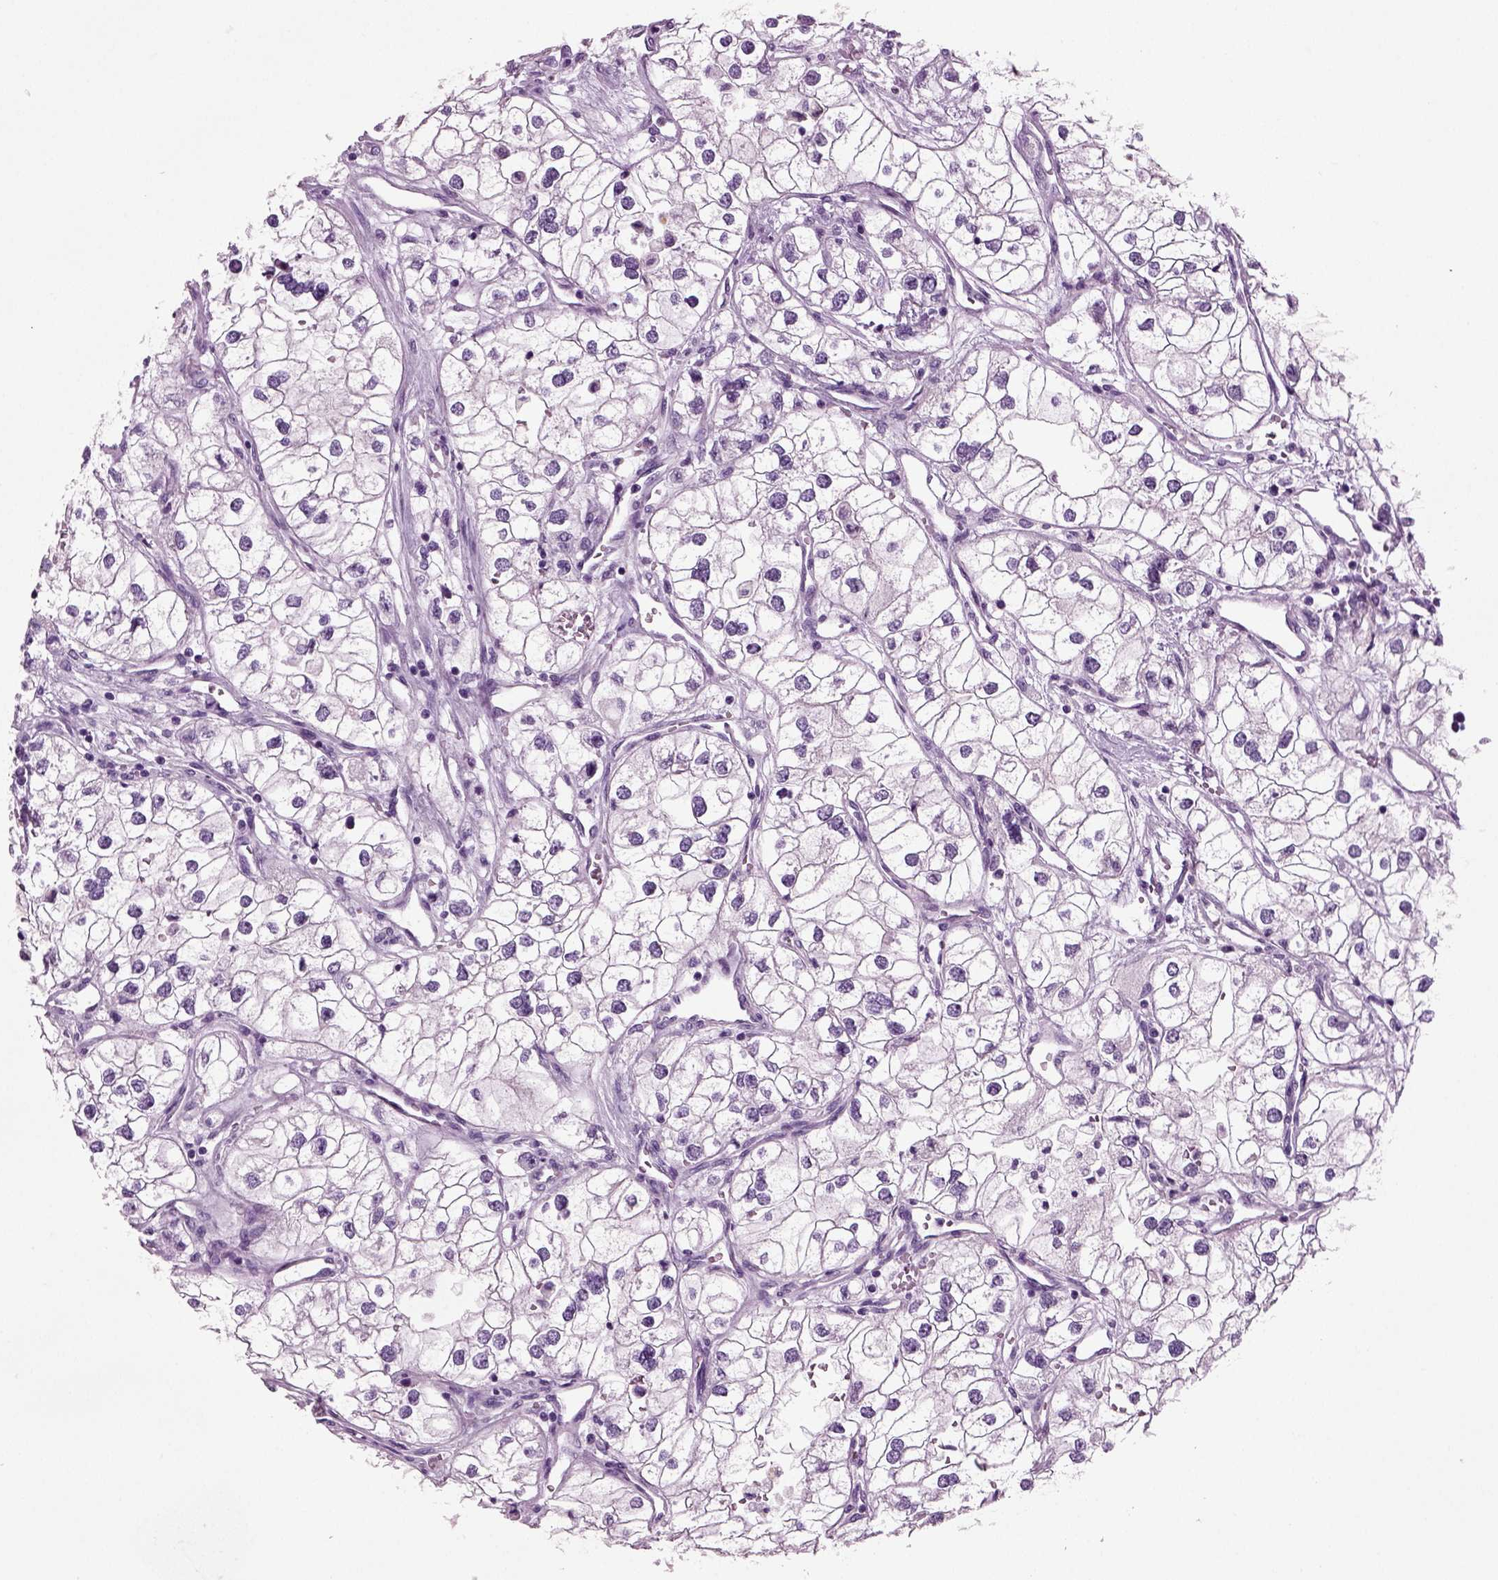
{"staining": {"intensity": "negative", "quantity": "none", "location": "none"}, "tissue": "renal cancer", "cell_type": "Tumor cells", "image_type": "cancer", "snomed": [{"axis": "morphology", "description": "Adenocarcinoma, NOS"}, {"axis": "topography", "description": "Kidney"}], "caption": "High power microscopy micrograph of an immunohistochemistry (IHC) histopathology image of renal cancer, revealing no significant staining in tumor cells.", "gene": "CRABP1", "patient": {"sex": "male", "age": 59}}